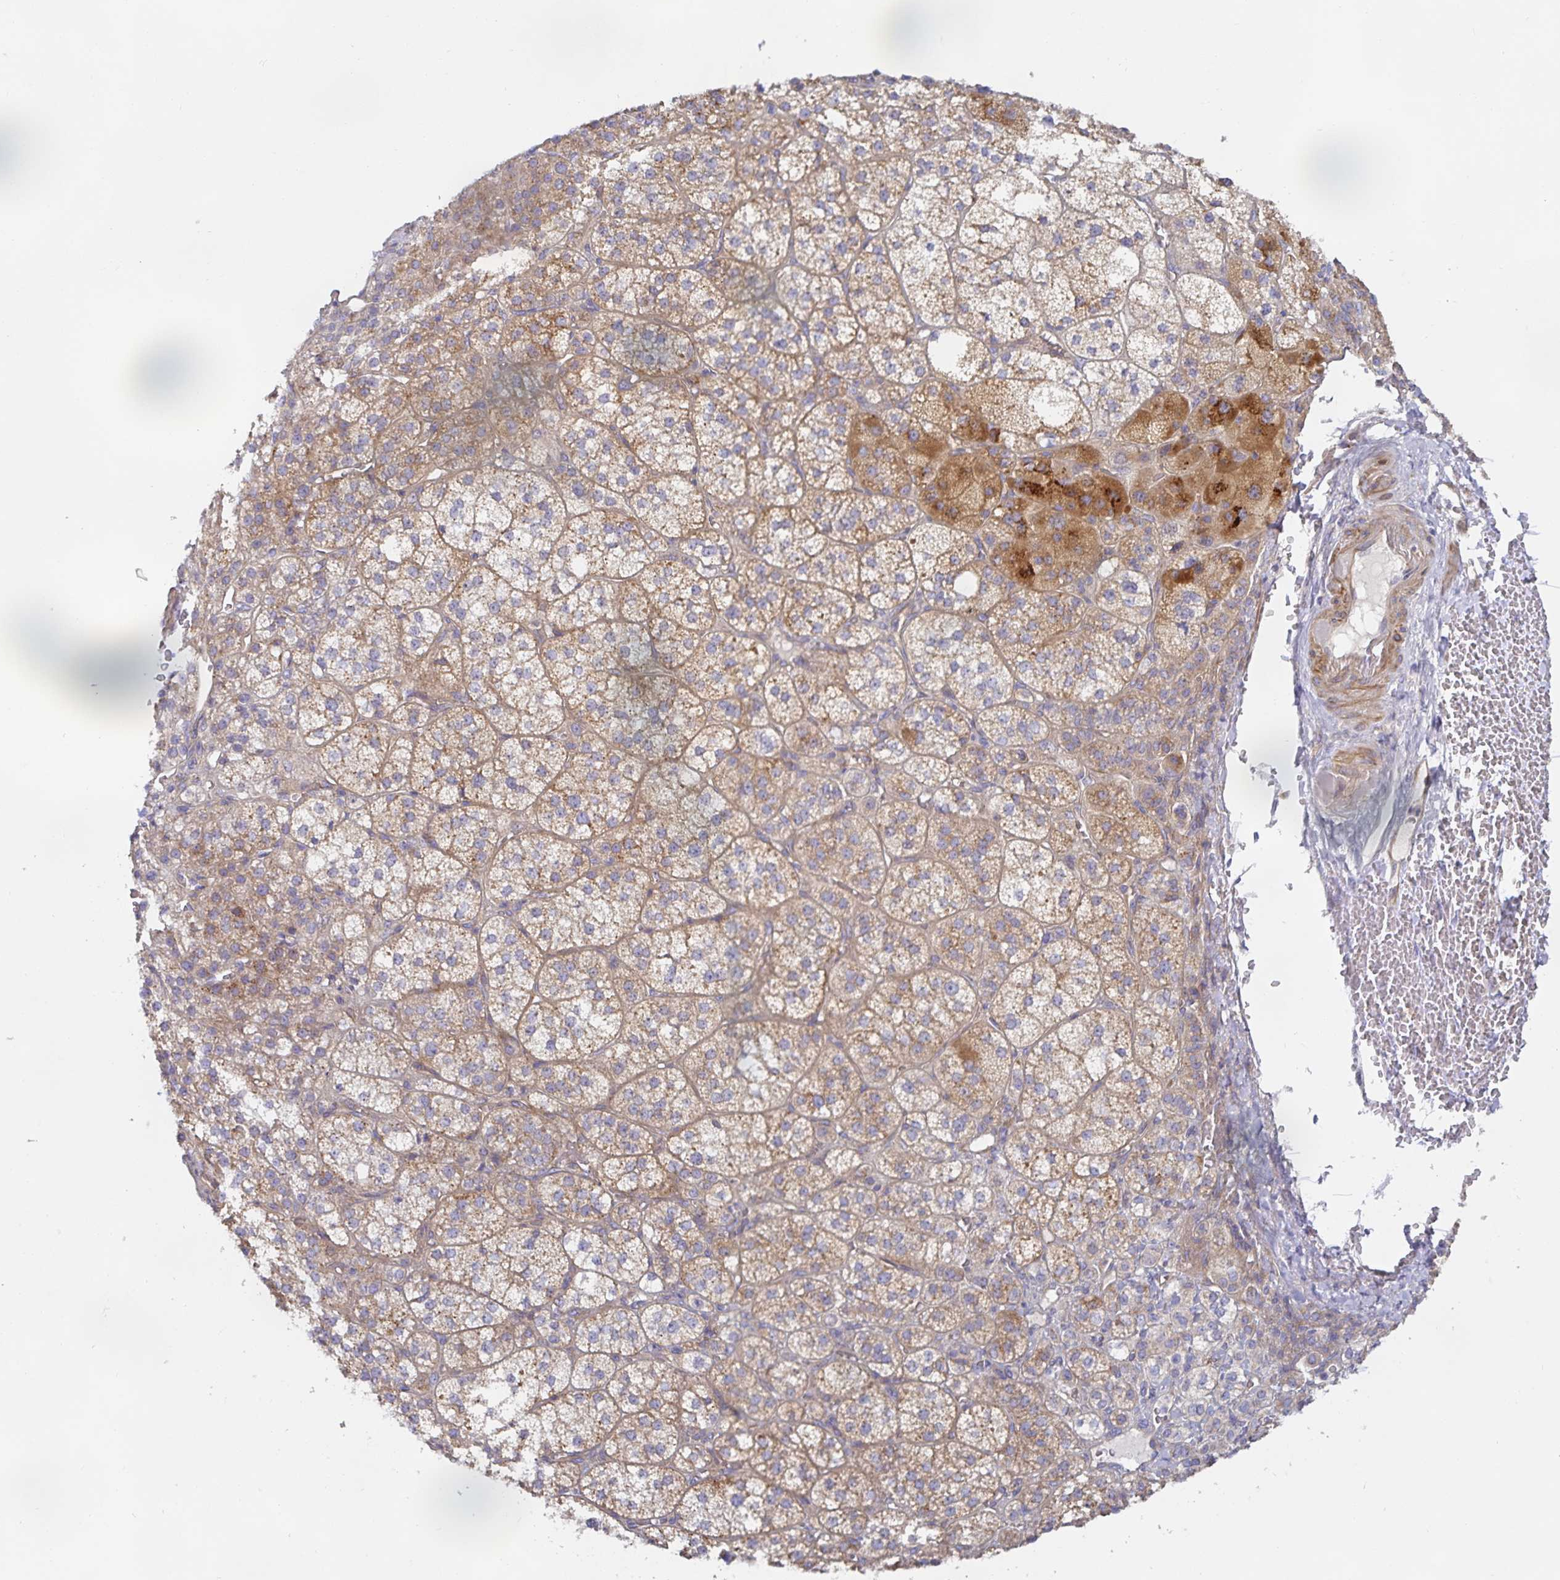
{"staining": {"intensity": "moderate", "quantity": ">75%", "location": "cytoplasmic/membranous"}, "tissue": "adrenal gland", "cell_type": "Glandular cells", "image_type": "normal", "snomed": [{"axis": "morphology", "description": "Normal tissue, NOS"}, {"axis": "topography", "description": "Adrenal gland"}], "caption": "A brown stain labels moderate cytoplasmic/membranous positivity of a protein in glandular cells of benign adrenal gland. The staining is performed using DAB (3,3'-diaminobenzidine) brown chromogen to label protein expression. The nuclei are counter-stained blue using hematoxylin.", "gene": "METTL22", "patient": {"sex": "female", "age": 60}}